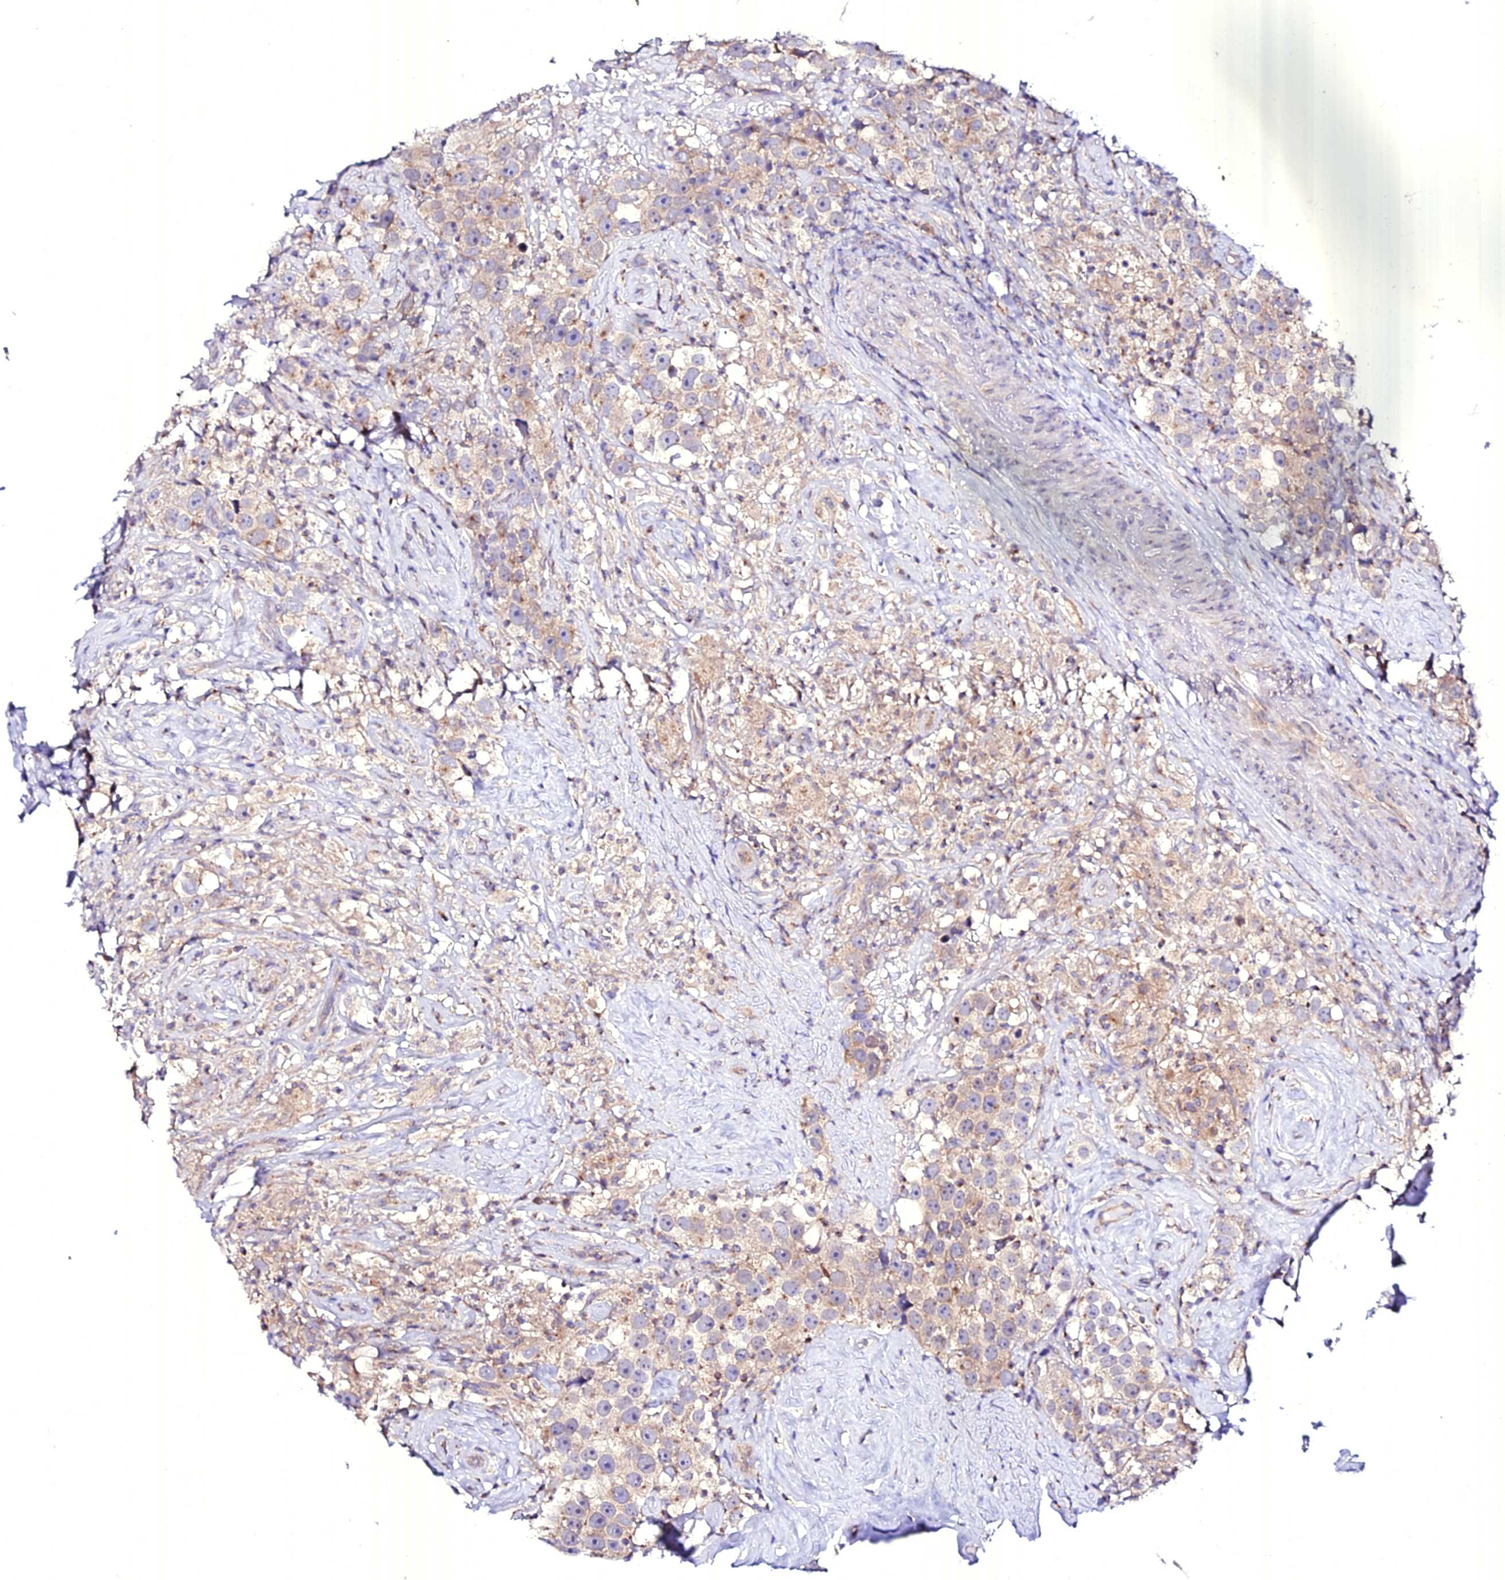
{"staining": {"intensity": "weak", "quantity": "25%-75%", "location": "cytoplasmic/membranous"}, "tissue": "testis cancer", "cell_type": "Tumor cells", "image_type": "cancer", "snomed": [{"axis": "morphology", "description": "Seminoma, NOS"}, {"axis": "topography", "description": "Testis"}], "caption": "Seminoma (testis) tissue shows weak cytoplasmic/membranous staining in approximately 25%-75% of tumor cells, visualized by immunohistochemistry.", "gene": "ATG16L2", "patient": {"sex": "male", "age": 49}}